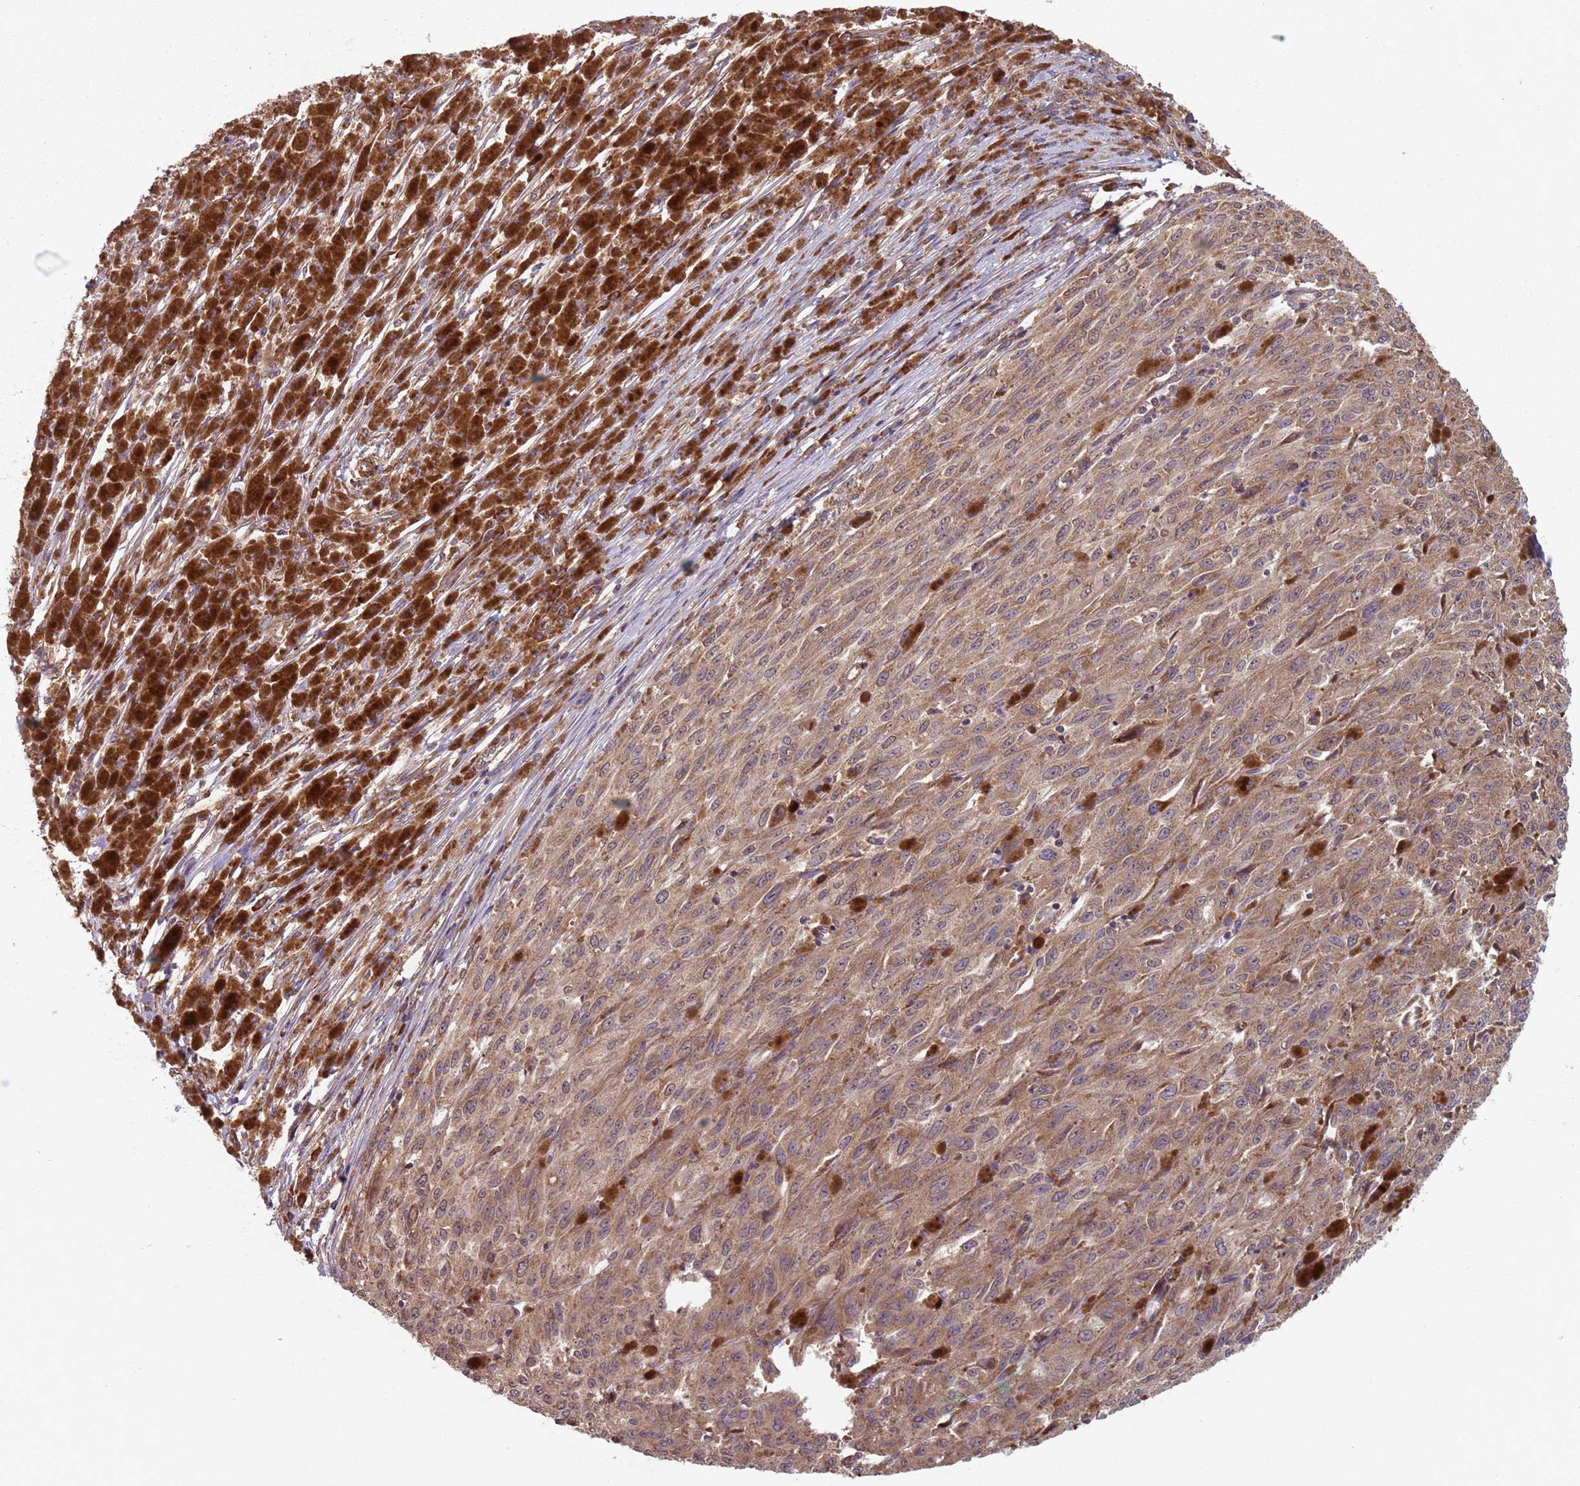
{"staining": {"intensity": "moderate", "quantity": ">75%", "location": "cytoplasmic/membranous"}, "tissue": "melanoma", "cell_type": "Tumor cells", "image_type": "cancer", "snomed": [{"axis": "morphology", "description": "Malignant melanoma, NOS"}, {"axis": "topography", "description": "Skin"}], "caption": "A medium amount of moderate cytoplasmic/membranous expression is appreciated in about >75% of tumor cells in malignant melanoma tissue.", "gene": "NOTCH3", "patient": {"sex": "female", "age": 52}}